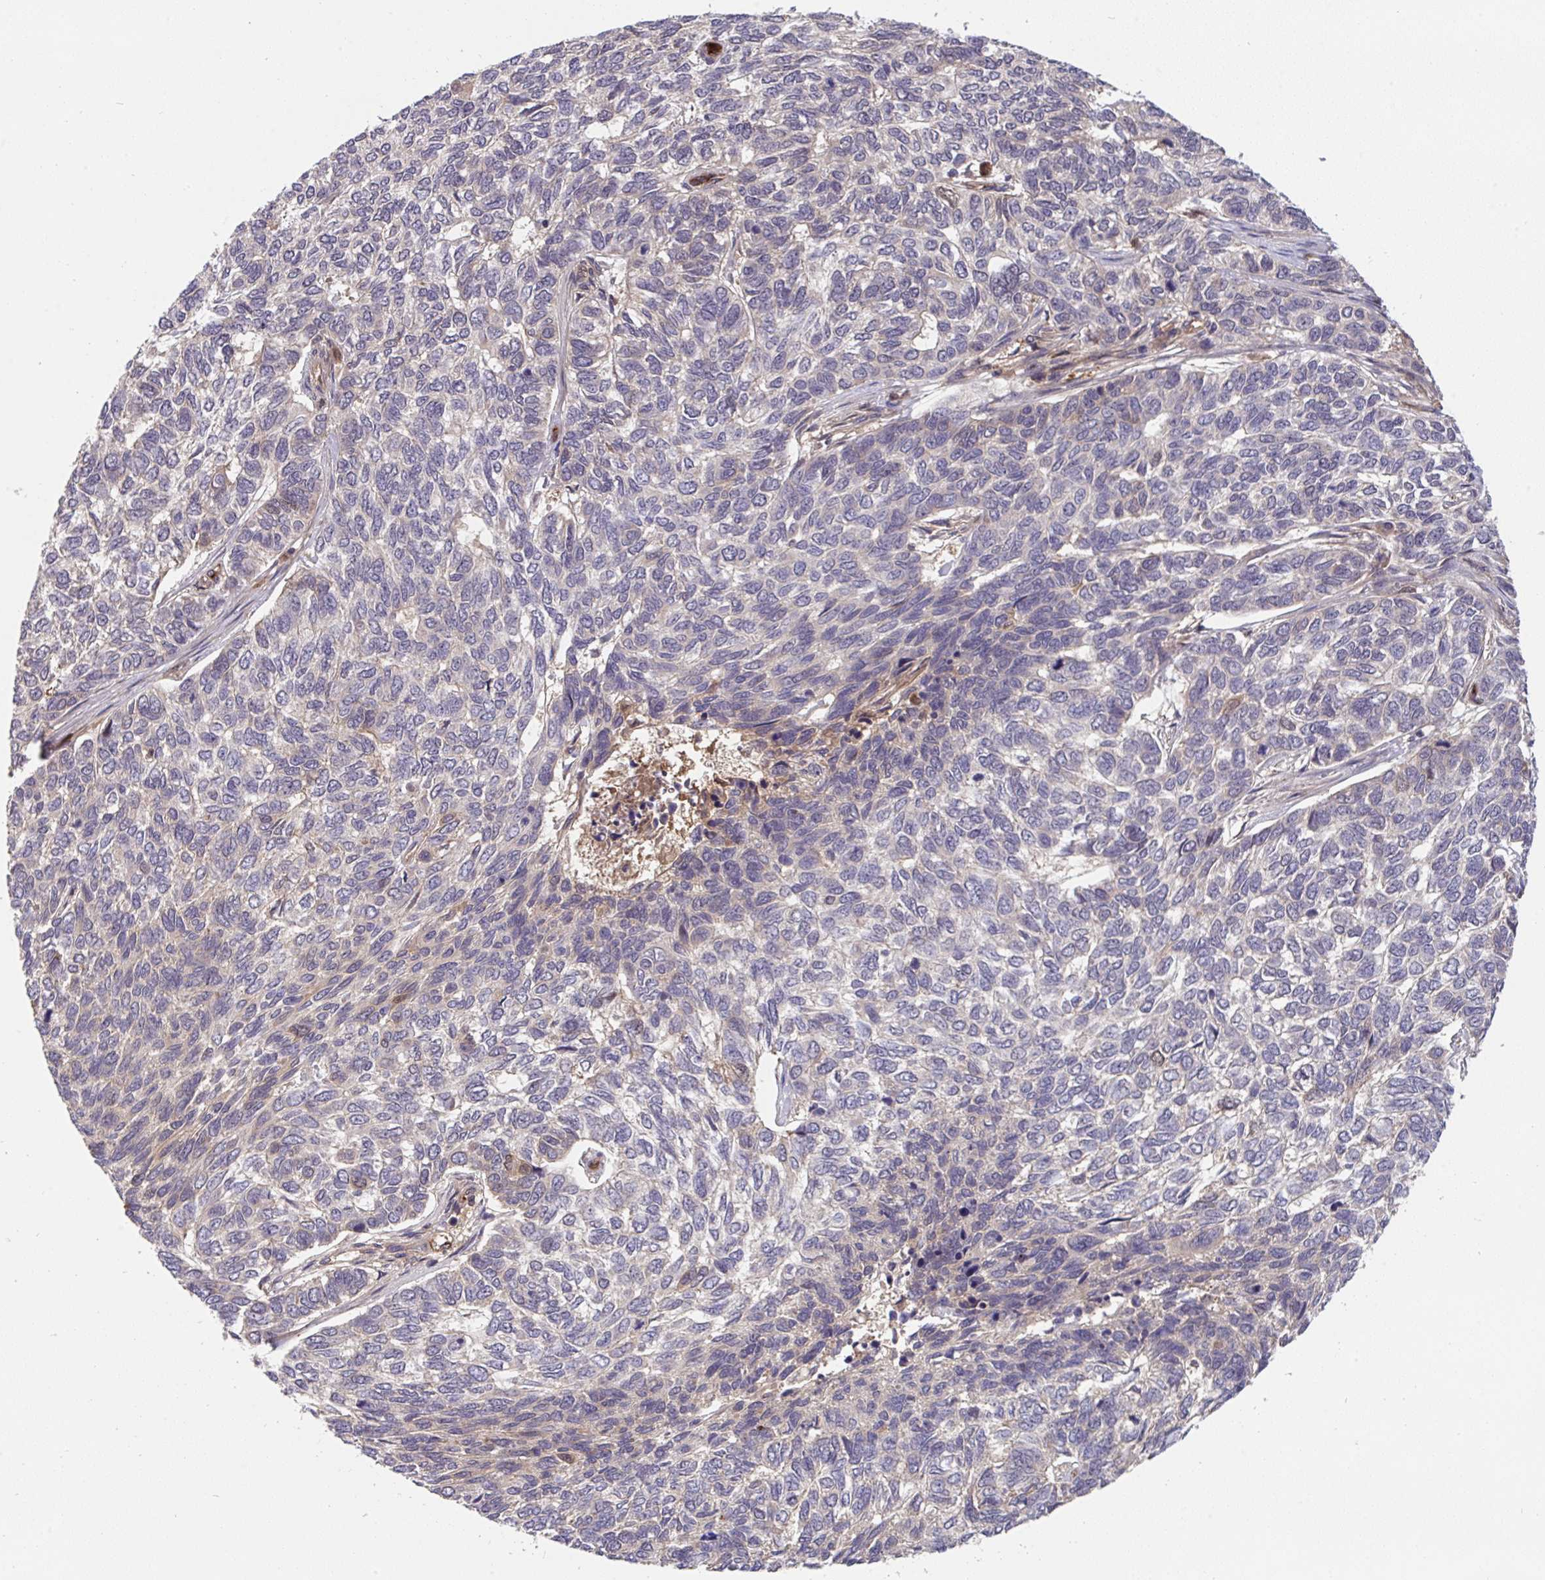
{"staining": {"intensity": "negative", "quantity": "none", "location": "none"}, "tissue": "skin cancer", "cell_type": "Tumor cells", "image_type": "cancer", "snomed": [{"axis": "morphology", "description": "Basal cell carcinoma"}, {"axis": "topography", "description": "Skin"}], "caption": "Tumor cells show no significant protein positivity in skin cancer. (DAB (3,3'-diaminobenzidine) IHC visualized using brightfield microscopy, high magnification).", "gene": "TIGAR", "patient": {"sex": "female", "age": 65}}